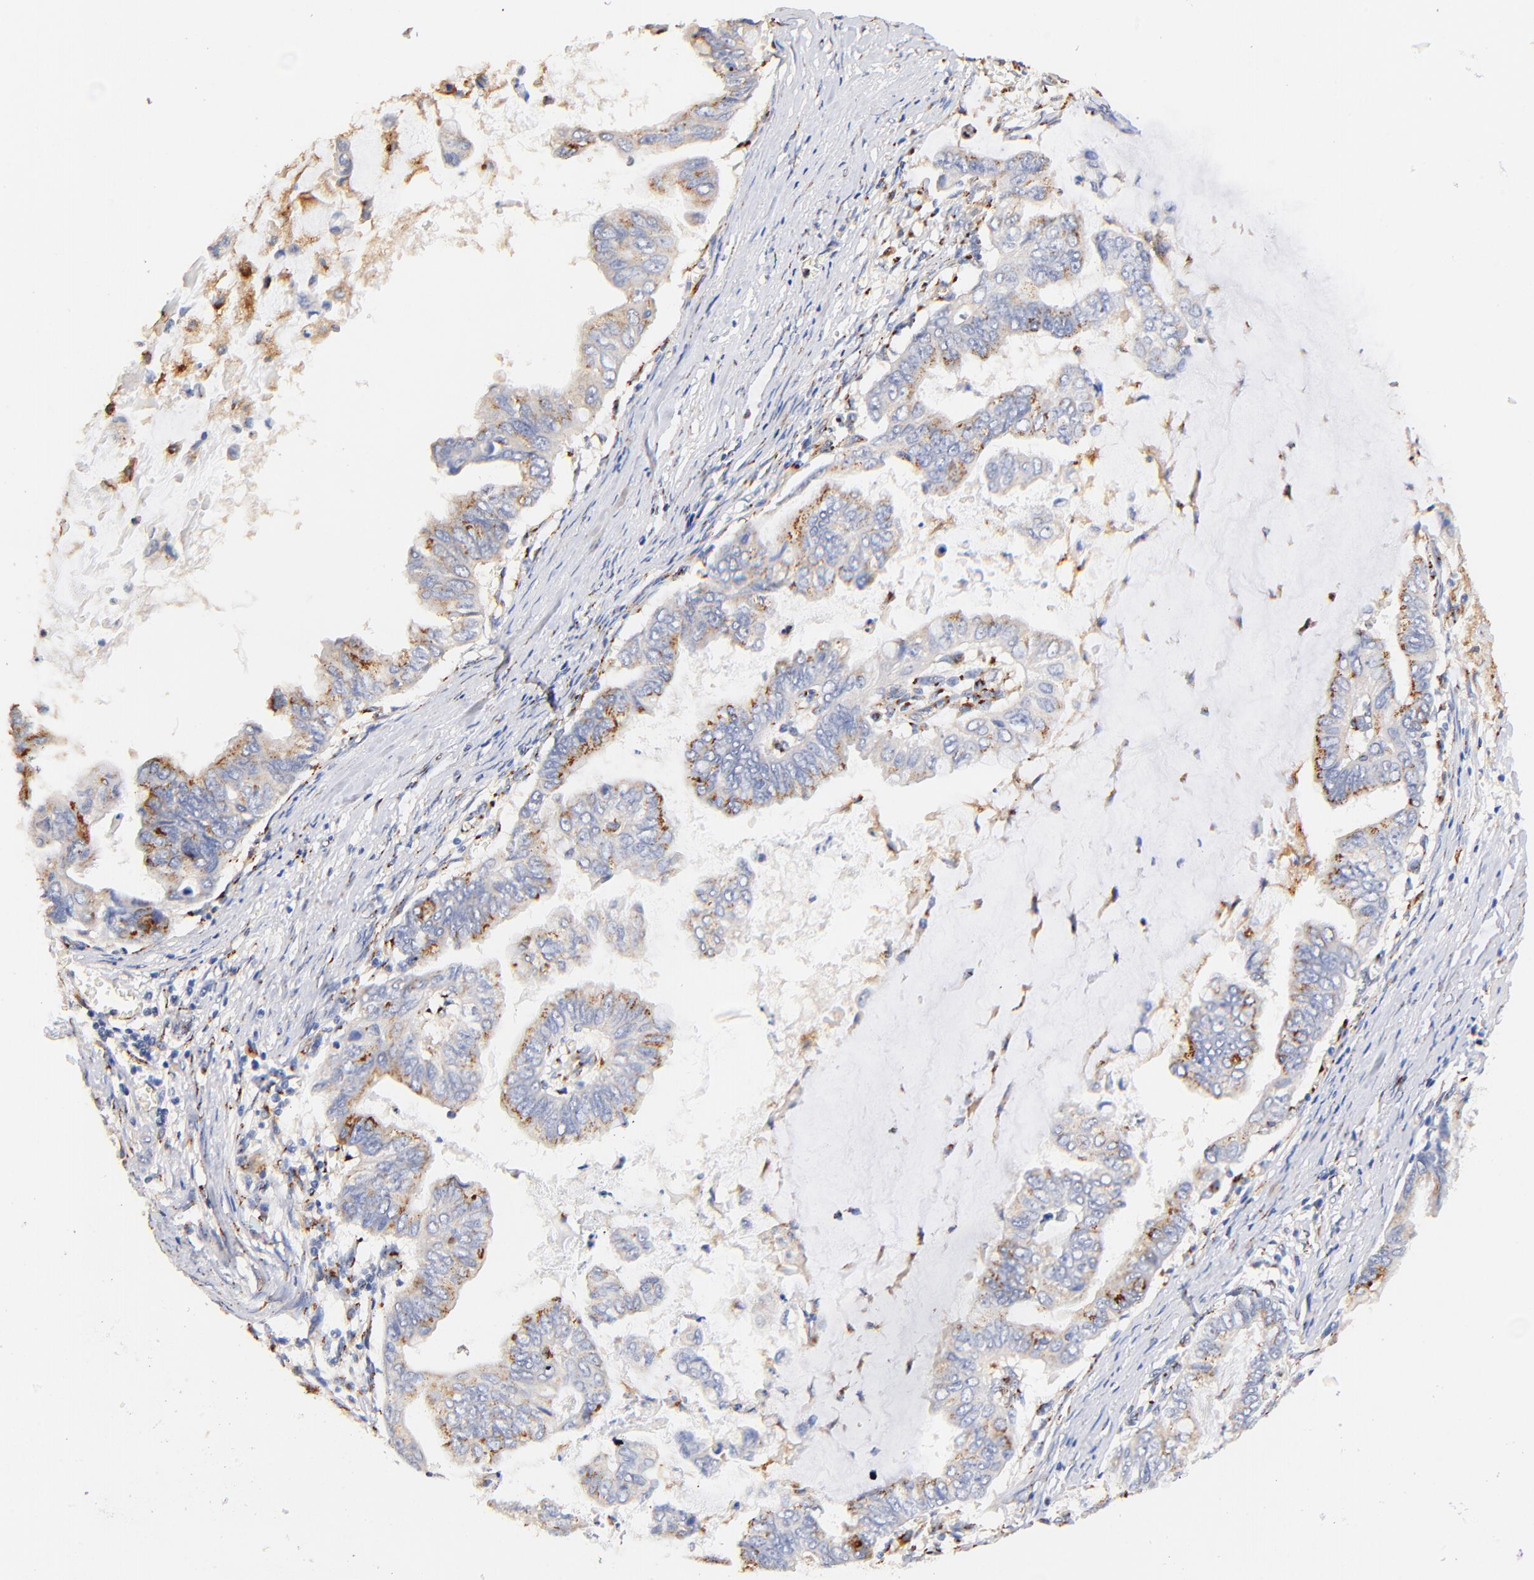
{"staining": {"intensity": "weak", "quantity": "25%-75%", "location": "cytoplasmic/membranous"}, "tissue": "stomach cancer", "cell_type": "Tumor cells", "image_type": "cancer", "snomed": [{"axis": "morphology", "description": "Adenocarcinoma, NOS"}, {"axis": "topography", "description": "Stomach, upper"}], "caption": "Human adenocarcinoma (stomach) stained for a protein (brown) demonstrates weak cytoplasmic/membranous positive expression in about 25%-75% of tumor cells.", "gene": "FMNL3", "patient": {"sex": "male", "age": 80}}